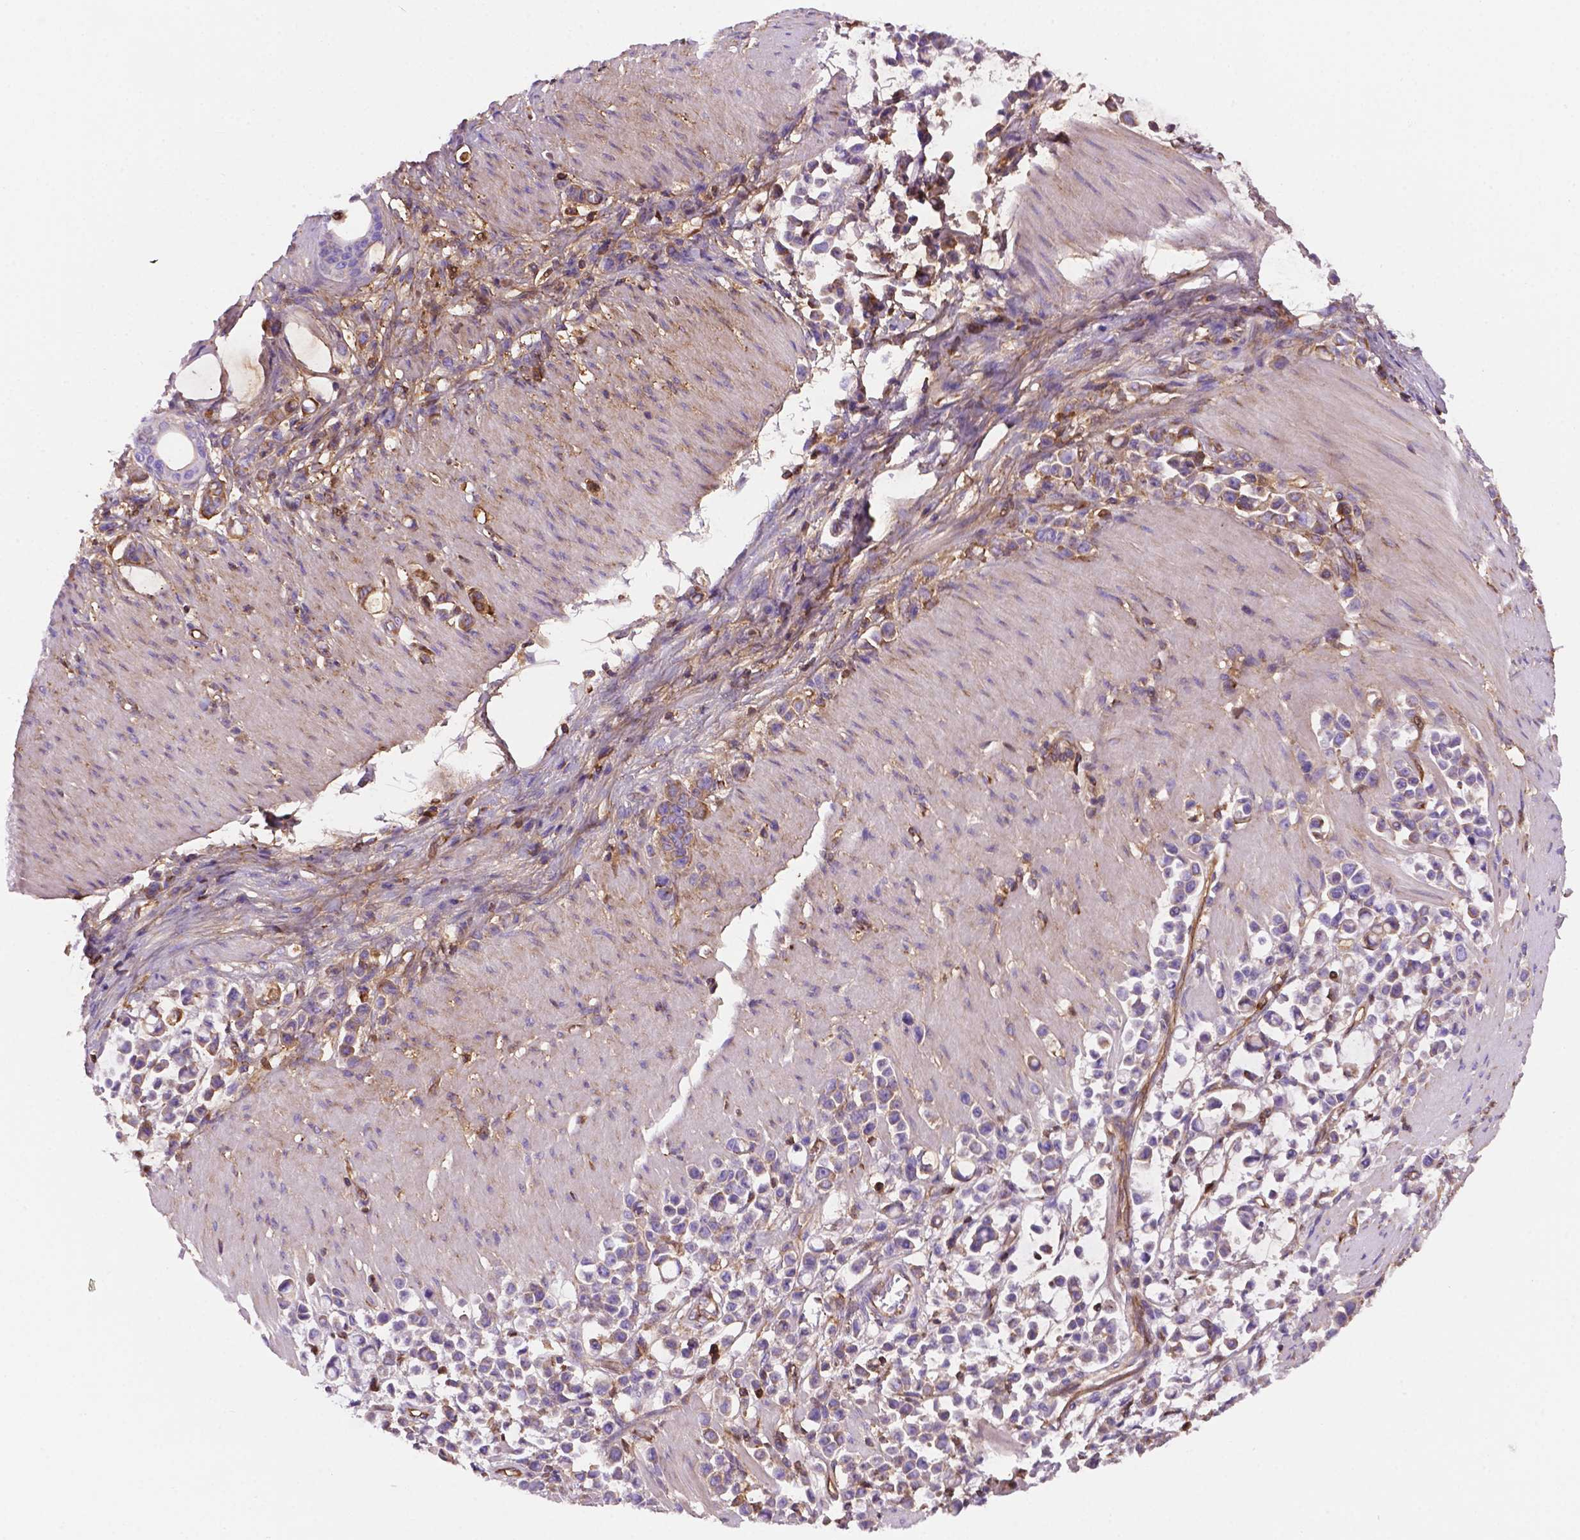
{"staining": {"intensity": "negative", "quantity": "none", "location": "none"}, "tissue": "stomach cancer", "cell_type": "Tumor cells", "image_type": "cancer", "snomed": [{"axis": "morphology", "description": "Adenocarcinoma, NOS"}, {"axis": "topography", "description": "Stomach"}], "caption": "The histopathology image shows no significant positivity in tumor cells of stomach cancer.", "gene": "DCN", "patient": {"sex": "male", "age": 82}}